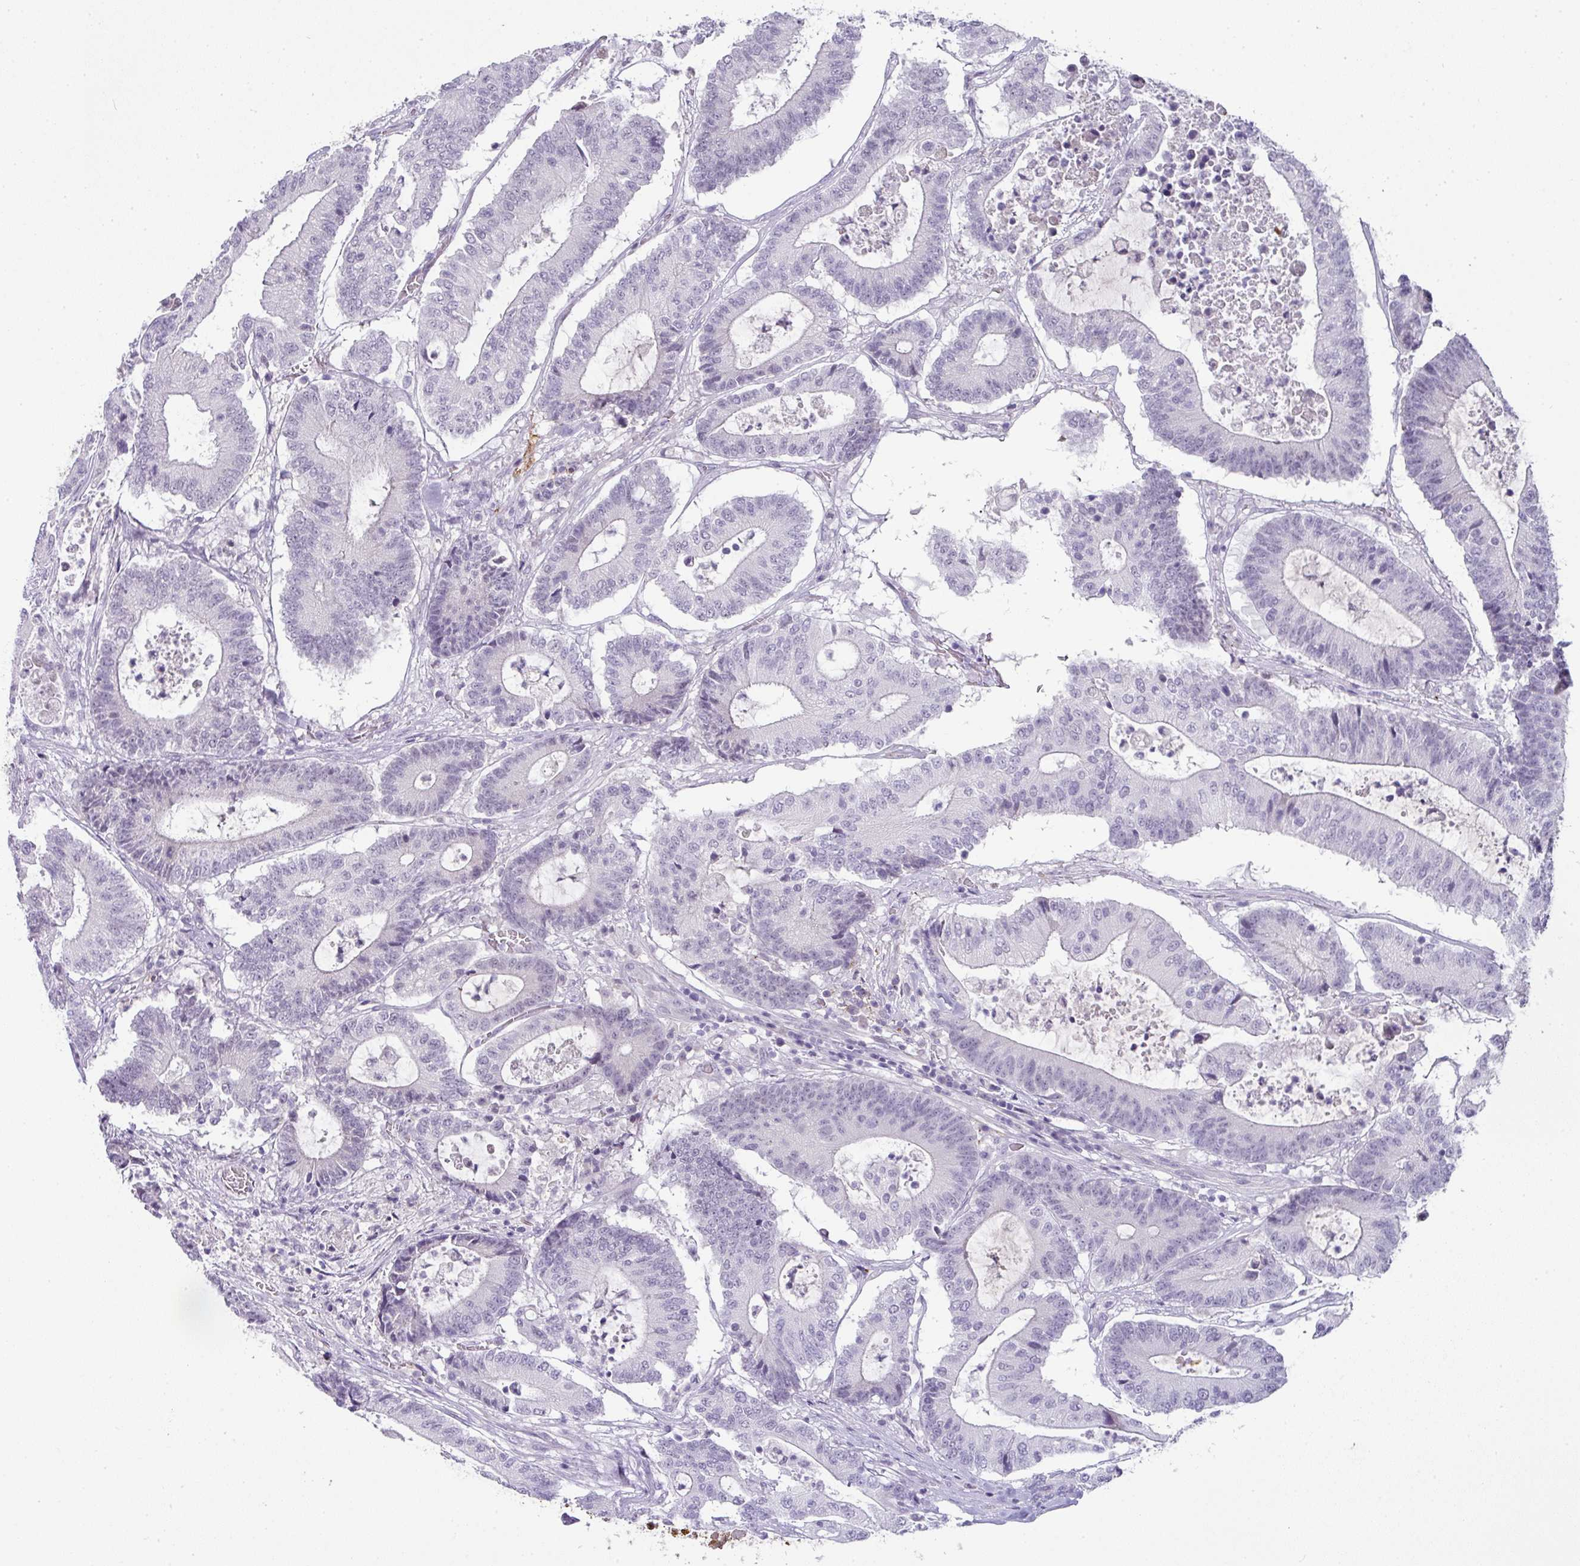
{"staining": {"intensity": "negative", "quantity": "none", "location": "none"}, "tissue": "colorectal cancer", "cell_type": "Tumor cells", "image_type": "cancer", "snomed": [{"axis": "morphology", "description": "Adenocarcinoma, NOS"}, {"axis": "topography", "description": "Colon"}], "caption": "This is a photomicrograph of IHC staining of colorectal adenocarcinoma, which shows no positivity in tumor cells. (Brightfield microscopy of DAB (3,3'-diaminobenzidine) immunohistochemistry at high magnification).", "gene": "FGF17", "patient": {"sex": "female", "age": 84}}